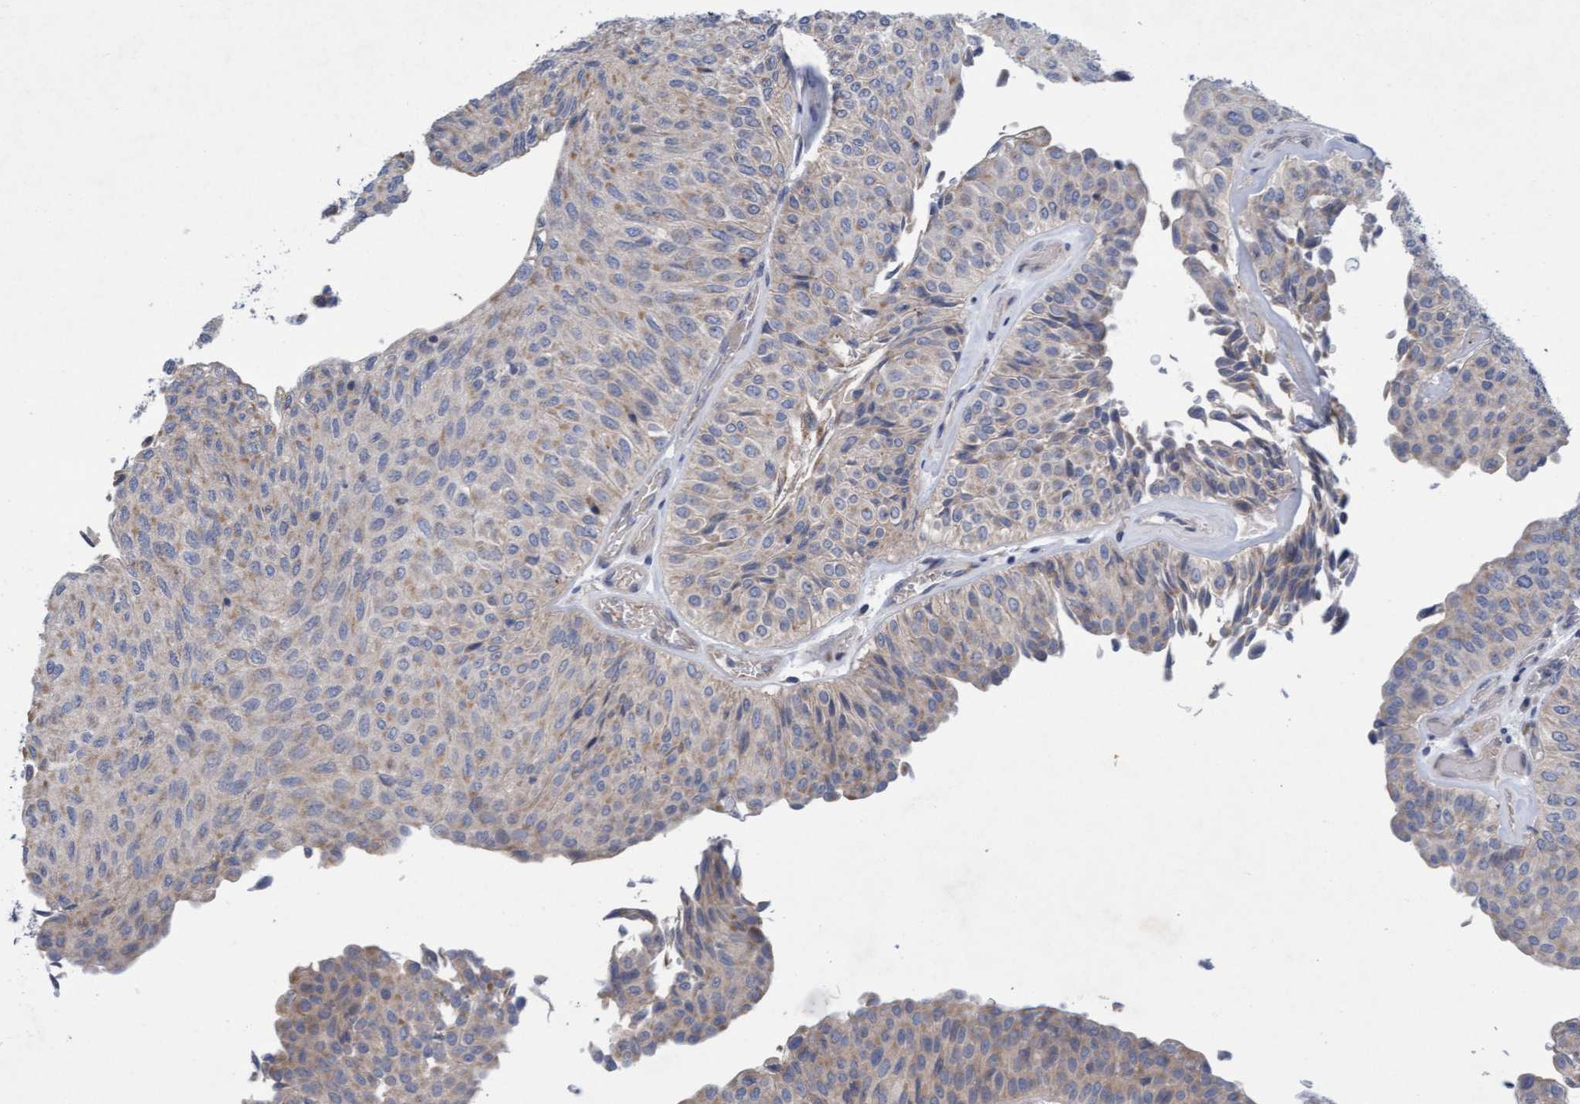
{"staining": {"intensity": "weak", "quantity": "<25%", "location": "cytoplasmic/membranous"}, "tissue": "urothelial cancer", "cell_type": "Tumor cells", "image_type": "cancer", "snomed": [{"axis": "morphology", "description": "Urothelial carcinoma, Low grade"}, {"axis": "topography", "description": "Urinary bladder"}], "caption": "Urothelial cancer was stained to show a protein in brown. There is no significant positivity in tumor cells.", "gene": "DDHD2", "patient": {"sex": "male", "age": 78}}